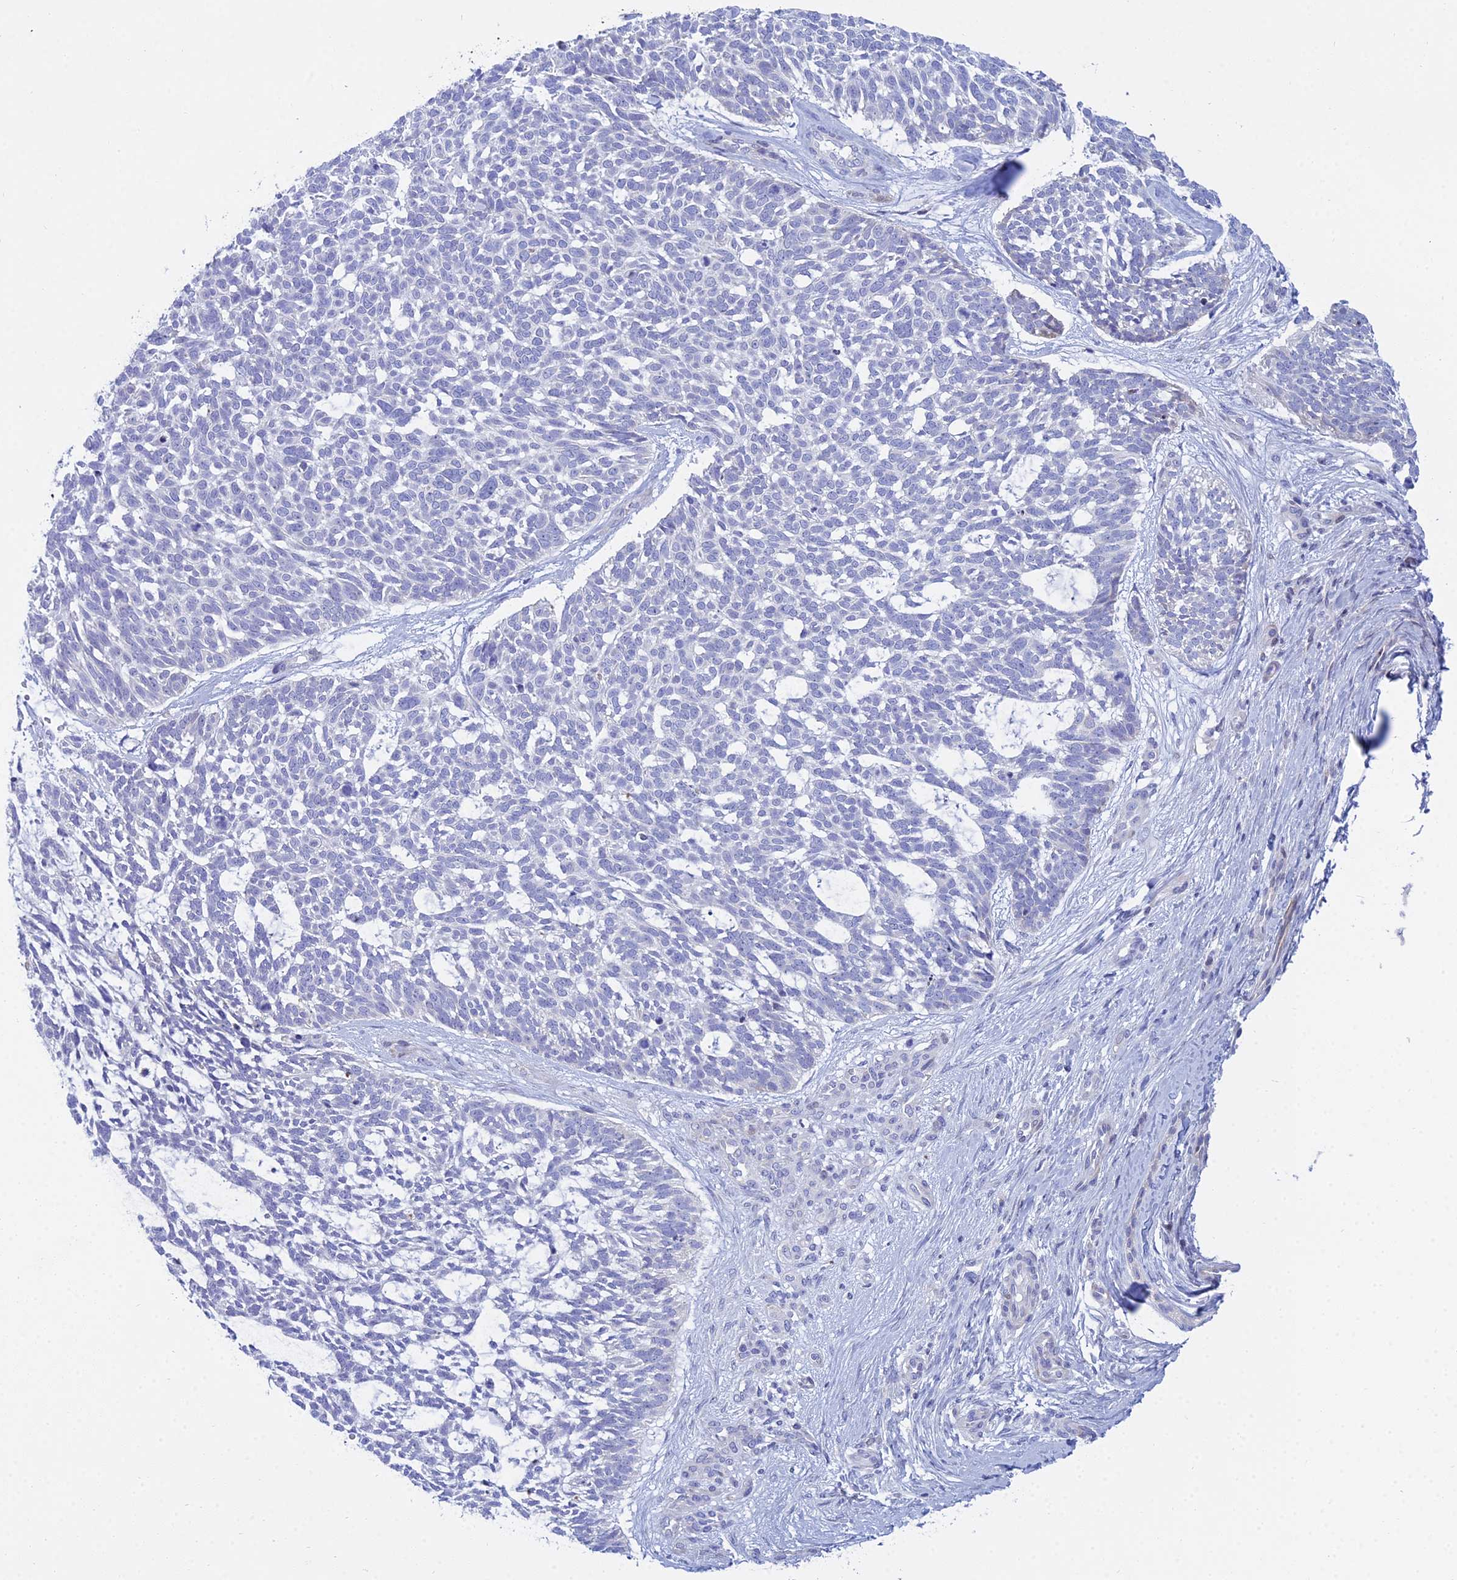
{"staining": {"intensity": "negative", "quantity": "none", "location": "none"}, "tissue": "skin cancer", "cell_type": "Tumor cells", "image_type": "cancer", "snomed": [{"axis": "morphology", "description": "Basal cell carcinoma"}, {"axis": "topography", "description": "Skin"}], "caption": "Photomicrograph shows no protein staining in tumor cells of skin cancer tissue.", "gene": "PRR13", "patient": {"sex": "male", "age": 88}}